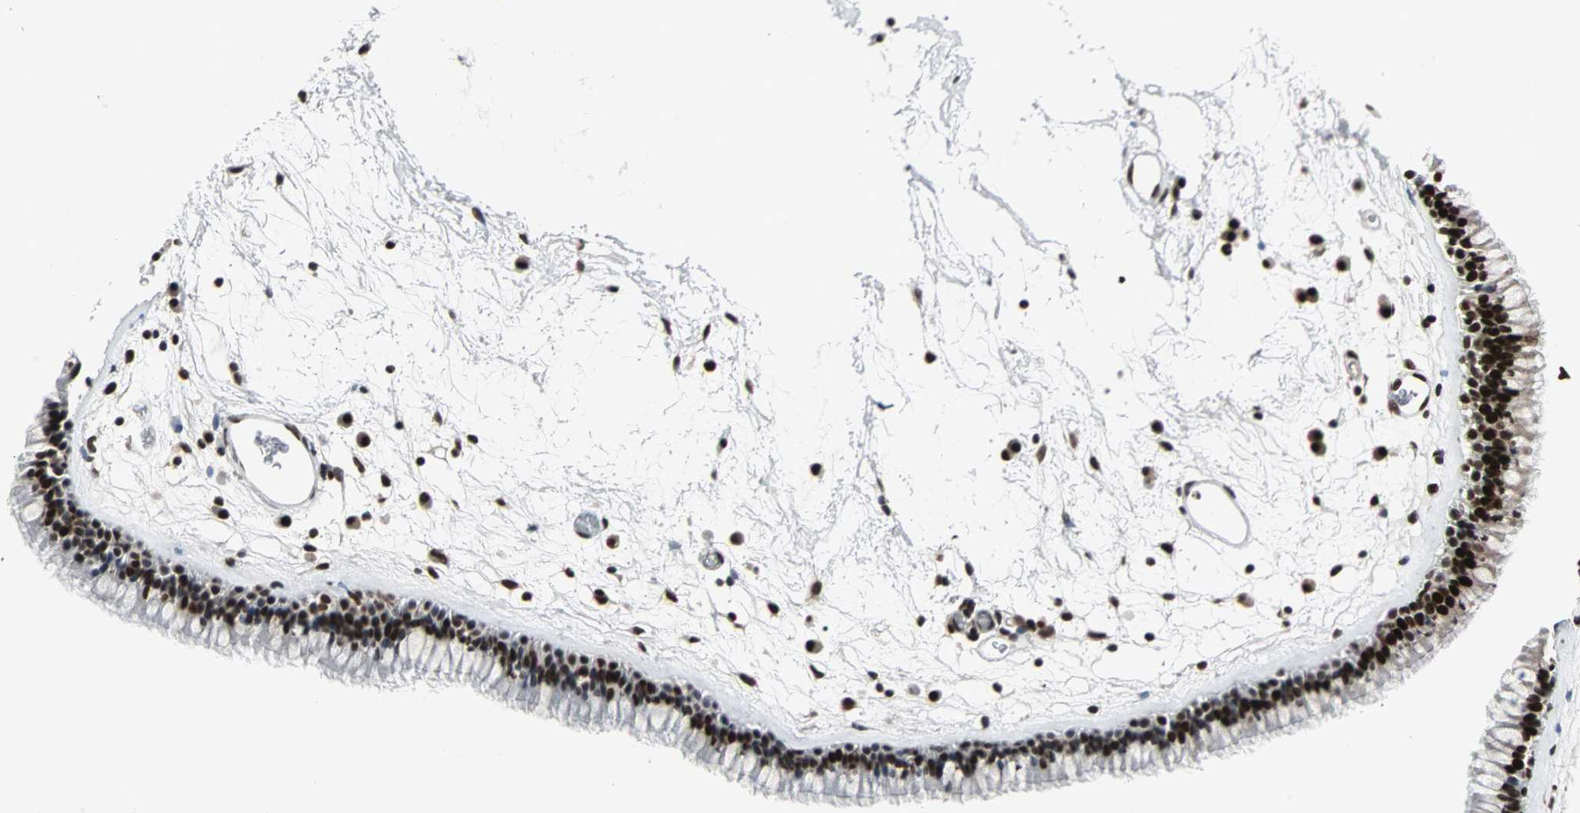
{"staining": {"intensity": "strong", "quantity": ">75%", "location": "nuclear"}, "tissue": "nasopharynx", "cell_type": "Respiratory epithelial cells", "image_type": "normal", "snomed": [{"axis": "morphology", "description": "Normal tissue, NOS"}, {"axis": "morphology", "description": "Inflammation, NOS"}, {"axis": "topography", "description": "Nasopharynx"}], "caption": "About >75% of respiratory epithelial cells in benign human nasopharynx reveal strong nuclear protein positivity as visualized by brown immunohistochemical staining.", "gene": "PNKP", "patient": {"sex": "male", "age": 48}}